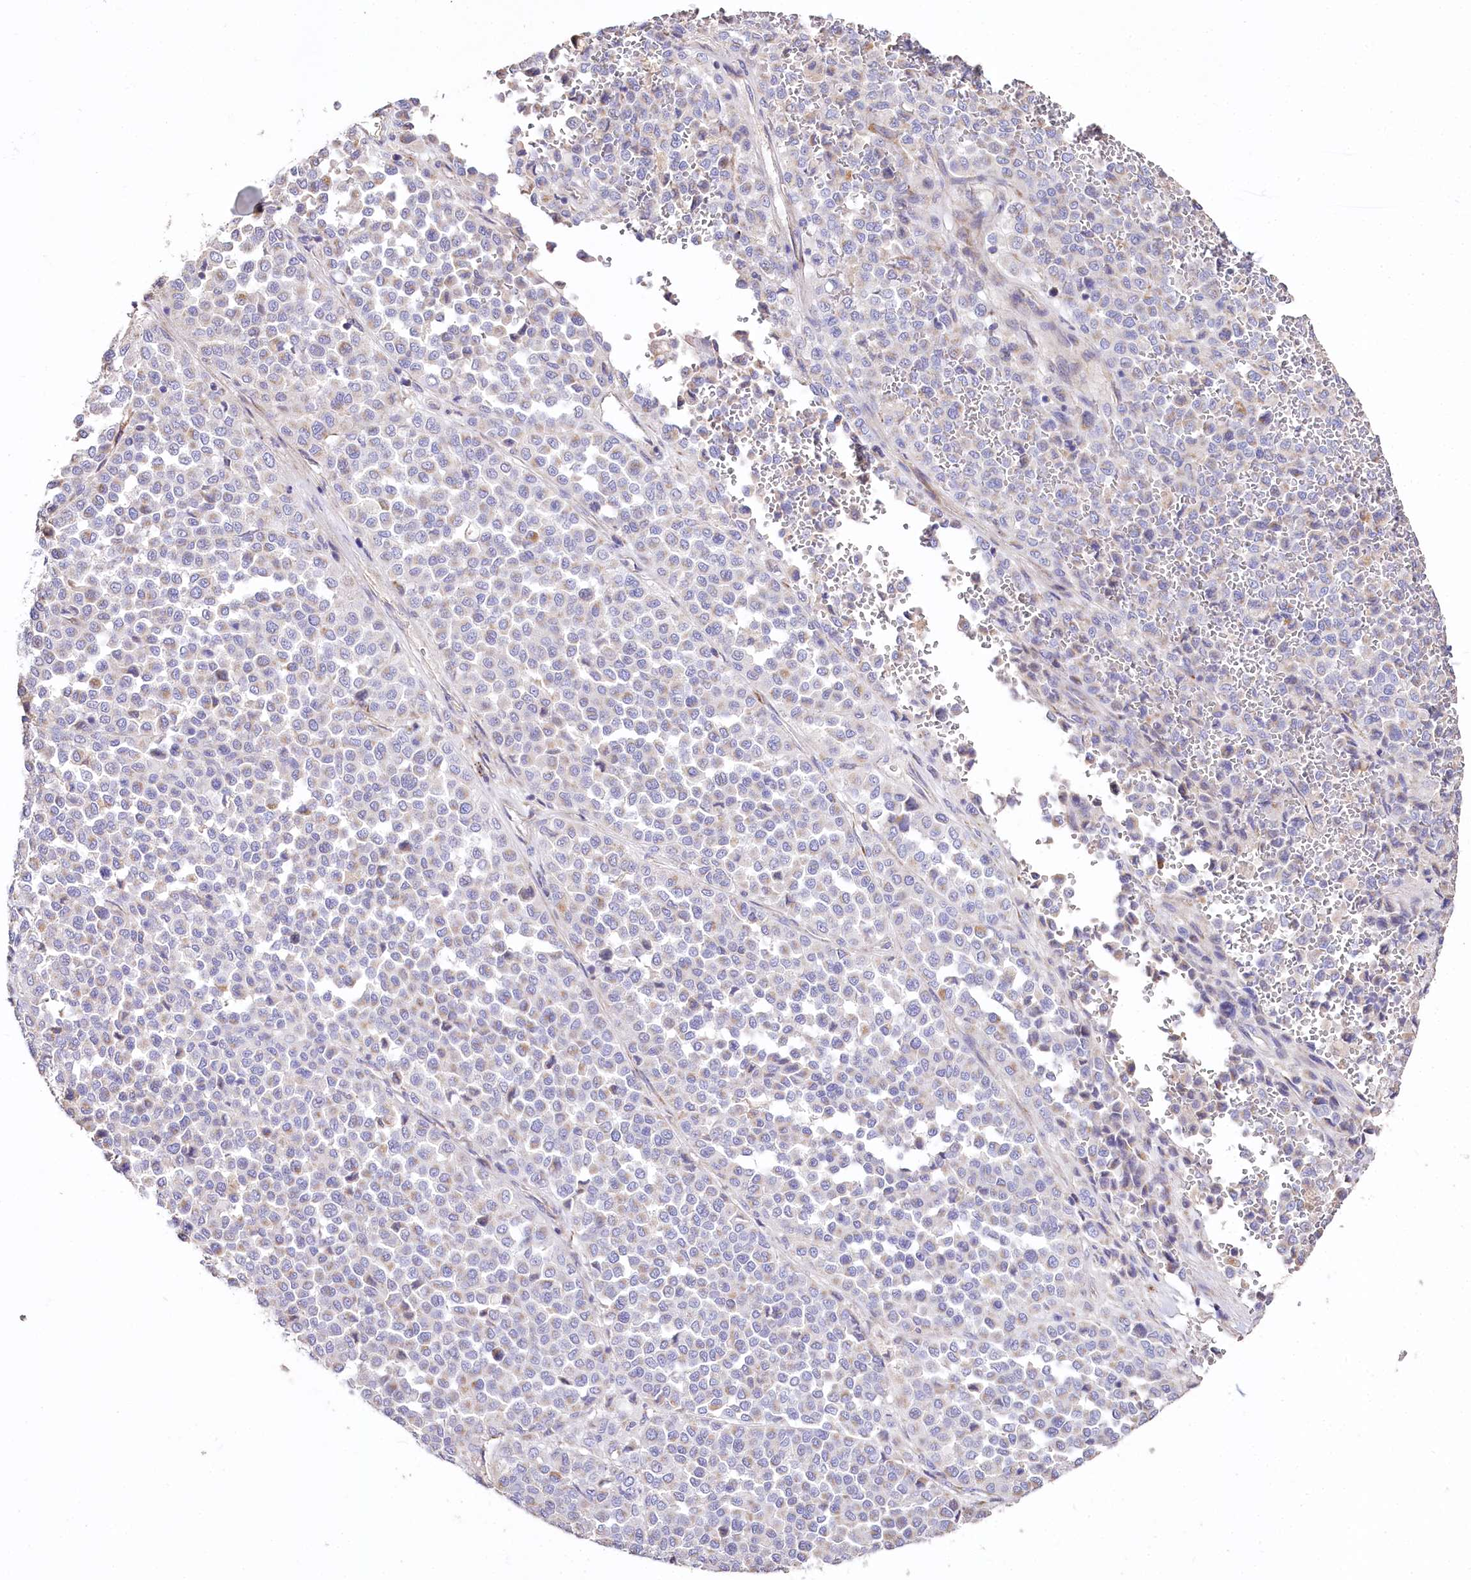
{"staining": {"intensity": "negative", "quantity": "none", "location": "none"}, "tissue": "melanoma", "cell_type": "Tumor cells", "image_type": "cancer", "snomed": [{"axis": "morphology", "description": "Malignant melanoma, Metastatic site"}, {"axis": "topography", "description": "Pancreas"}], "caption": "This is an immunohistochemistry (IHC) histopathology image of malignant melanoma (metastatic site). There is no expression in tumor cells.", "gene": "PTER", "patient": {"sex": "female", "age": 30}}